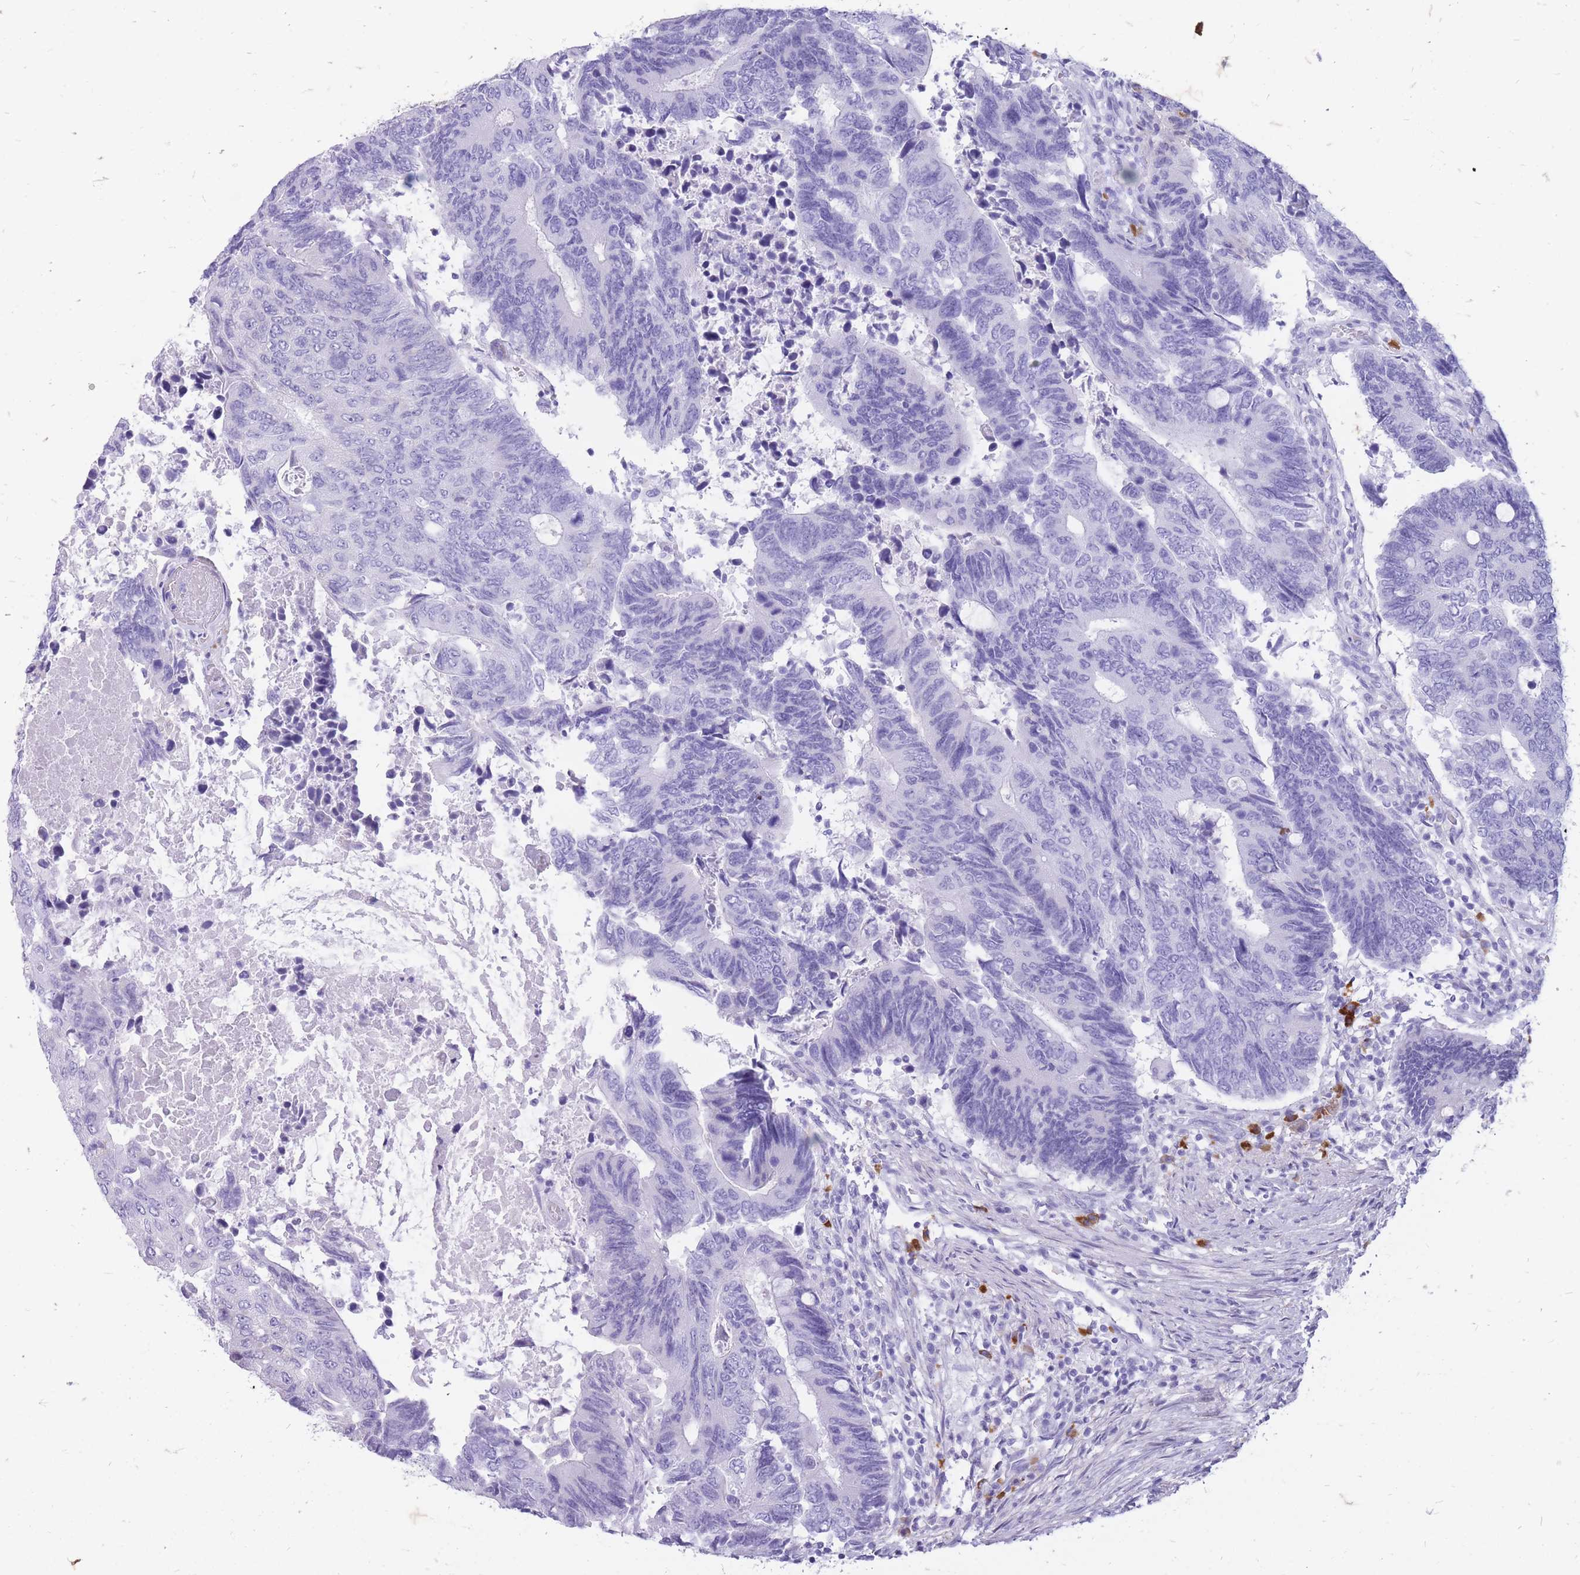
{"staining": {"intensity": "negative", "quantity": "none", "location": "none"}, "tissue": "colorectal cancer", "cell_type": "Tumor cells", "image_type": "cancer", "snomed": [{"axis": "morphology", "description": "Adenocarcinoma, NOS"}, {"axis": "topography", "description": "Colon"}], "caption": "Tumor cells show no significant expression in colorectal adenocarcinoma.", "gene": "ZFP37", "patient": {"sex": "male", "age": 87}}